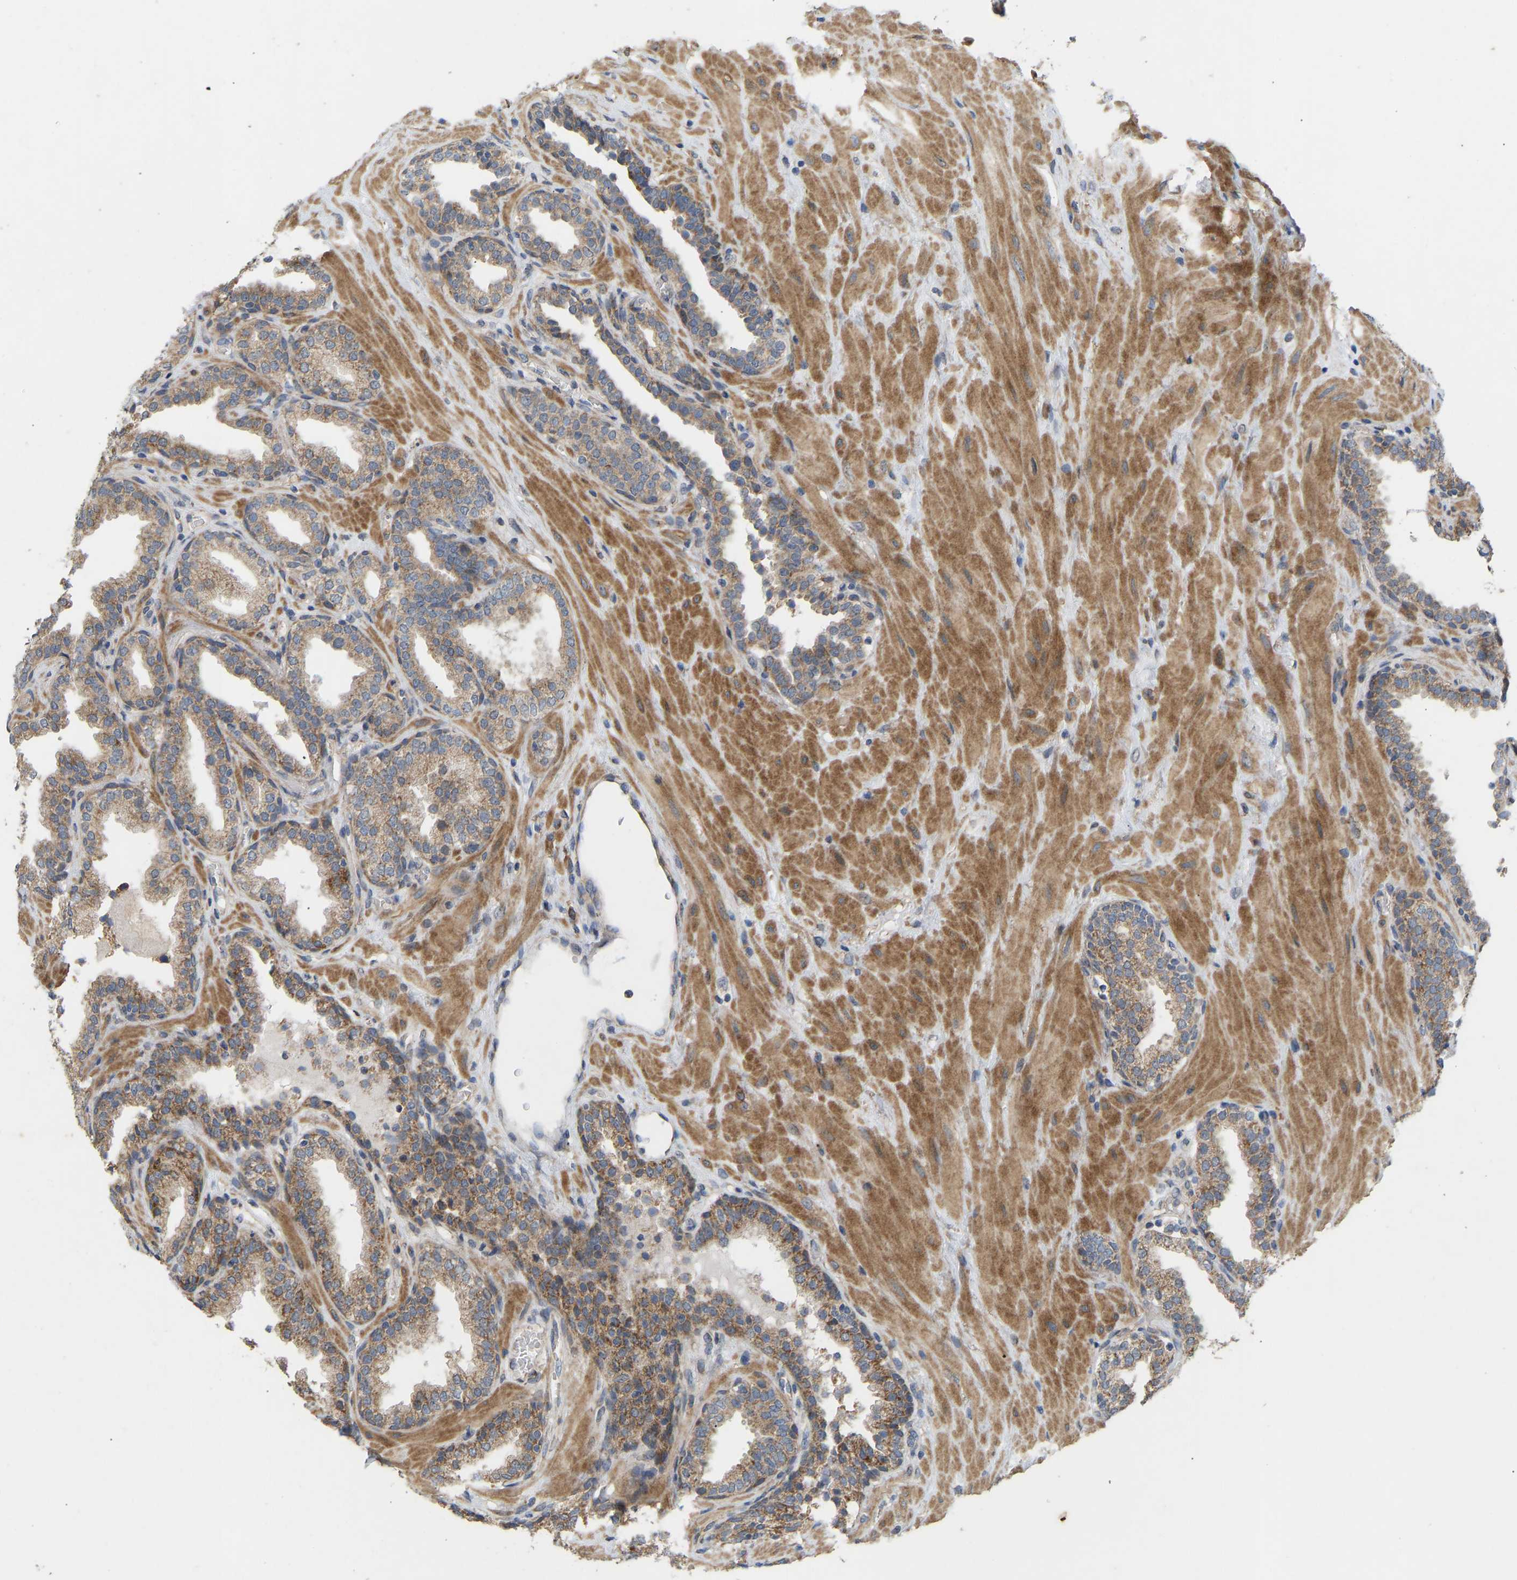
{"staining": {"intensity": "moderate", "quantity": ">75%", "location": "cytoplasmic/membranous"}, "tissue": "prostate", "cell_type": "Glandular cells", "image_type": "normal", "snomed": [{"axis": "morphology", "description": "Normal tissue, NOS"}, {"axis": "topography", "description": "Prostate"}], "caption": "Brown immunohistochemical staining in normal prostate displays moderate cytoplasmic/membranous expression in about >75% of glandular cells. The staining was performed using DAB (3,3'-diaminobenzidine), with brown indicating positive protein expression. Nuclei are stained blue with hematoxylin.", "gene": "HACD2", "patient": {"sex": "male", "age": 51}}